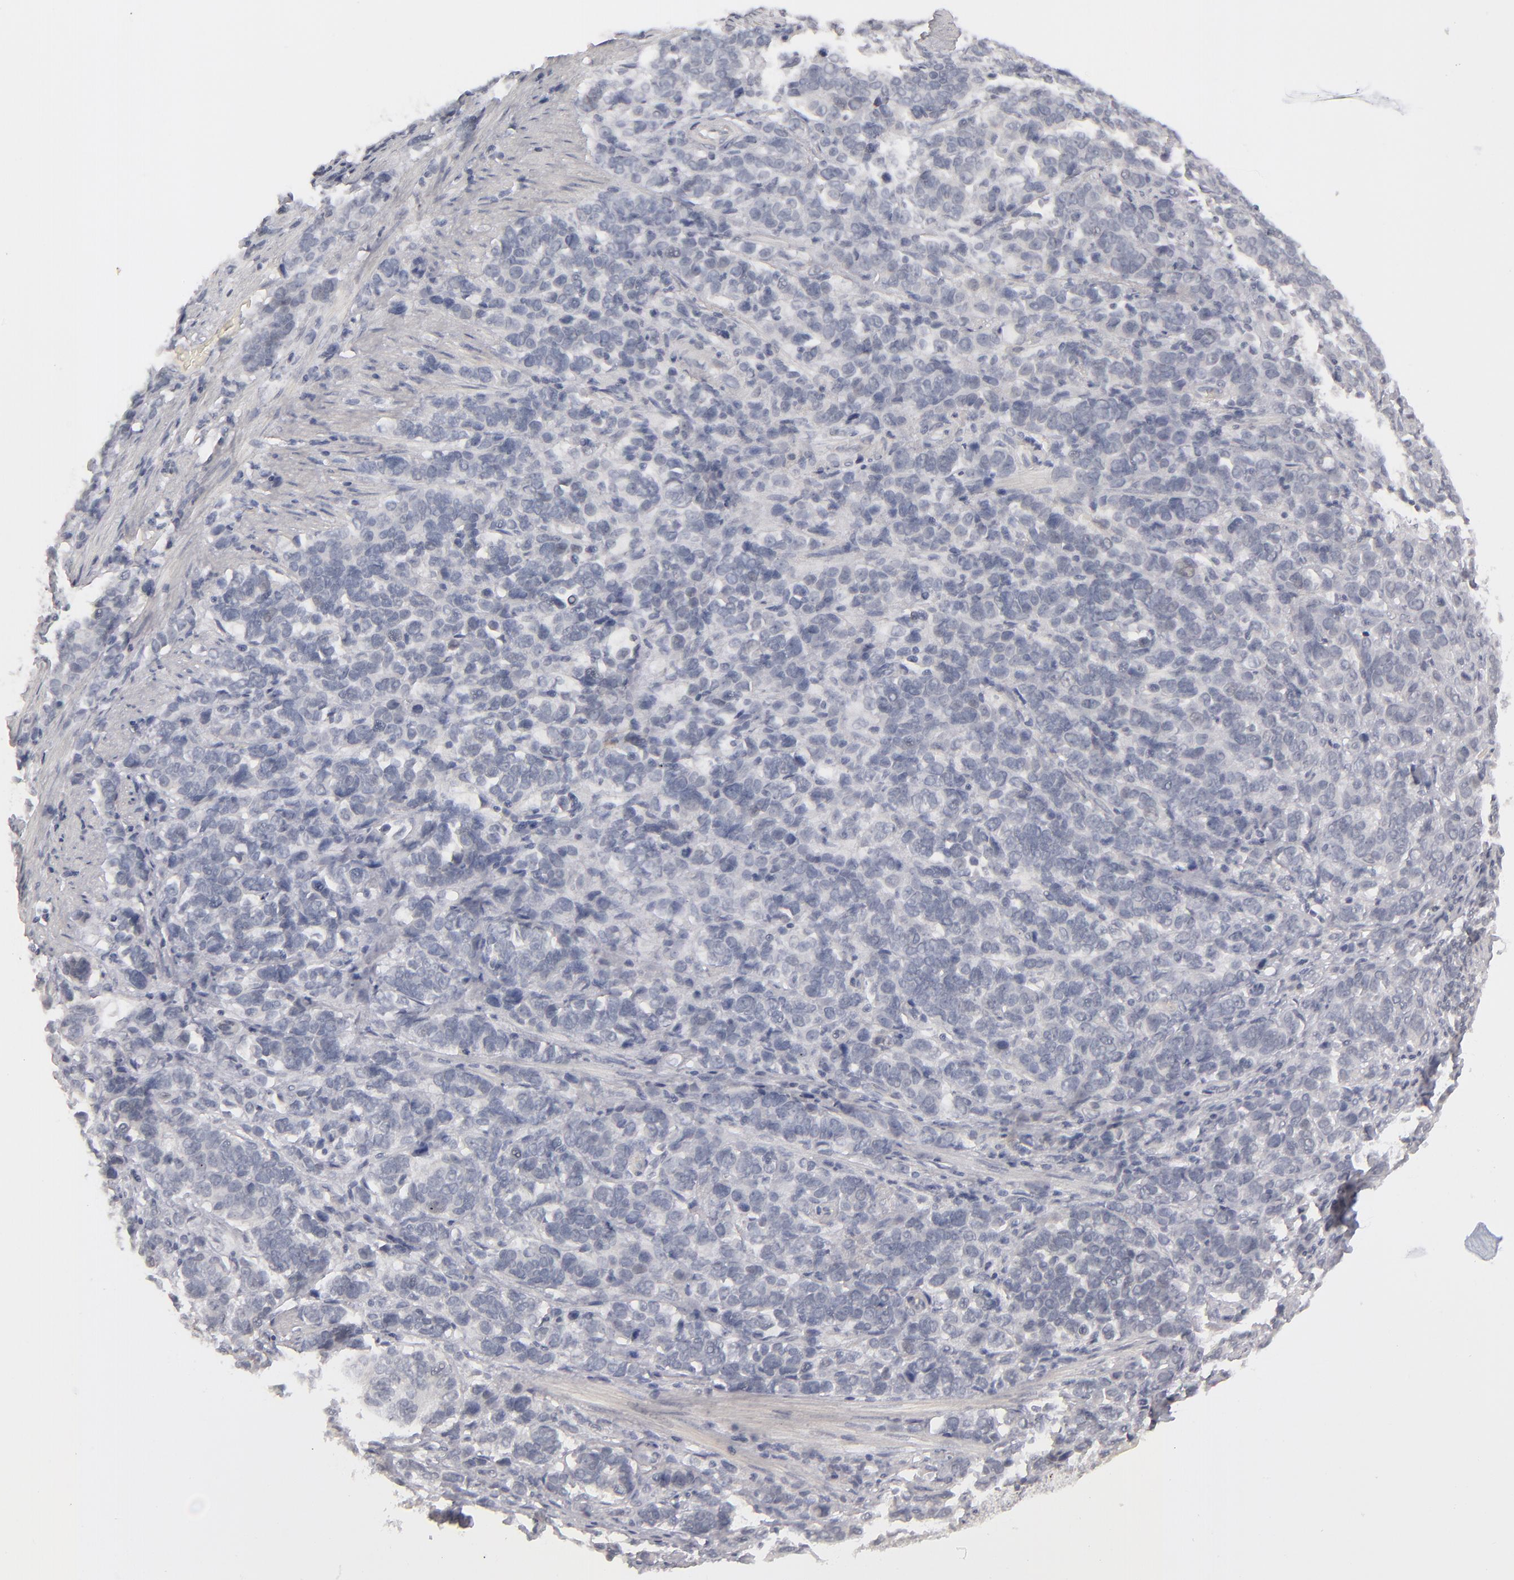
{"staining": {"intensity": "negative", "quantity": "none", "location": "none"}, "tissue": "stomach cancer", "cell_type": "Tumor cells", "image_type": "cancer", "snomed": [{"axis": "morphology", "description": "Adenocarcinoma, NOS"}, {"axis": "topography", "description": "Stomach, upper"}], "caption": "Immunohistochemistry (IHC) image of stomach cancer stained for a protein (brown), which demonstrates no expression in tumor cells.", "gene": "KIAA1210", "patient": {"sex": "male", "age": 71}}